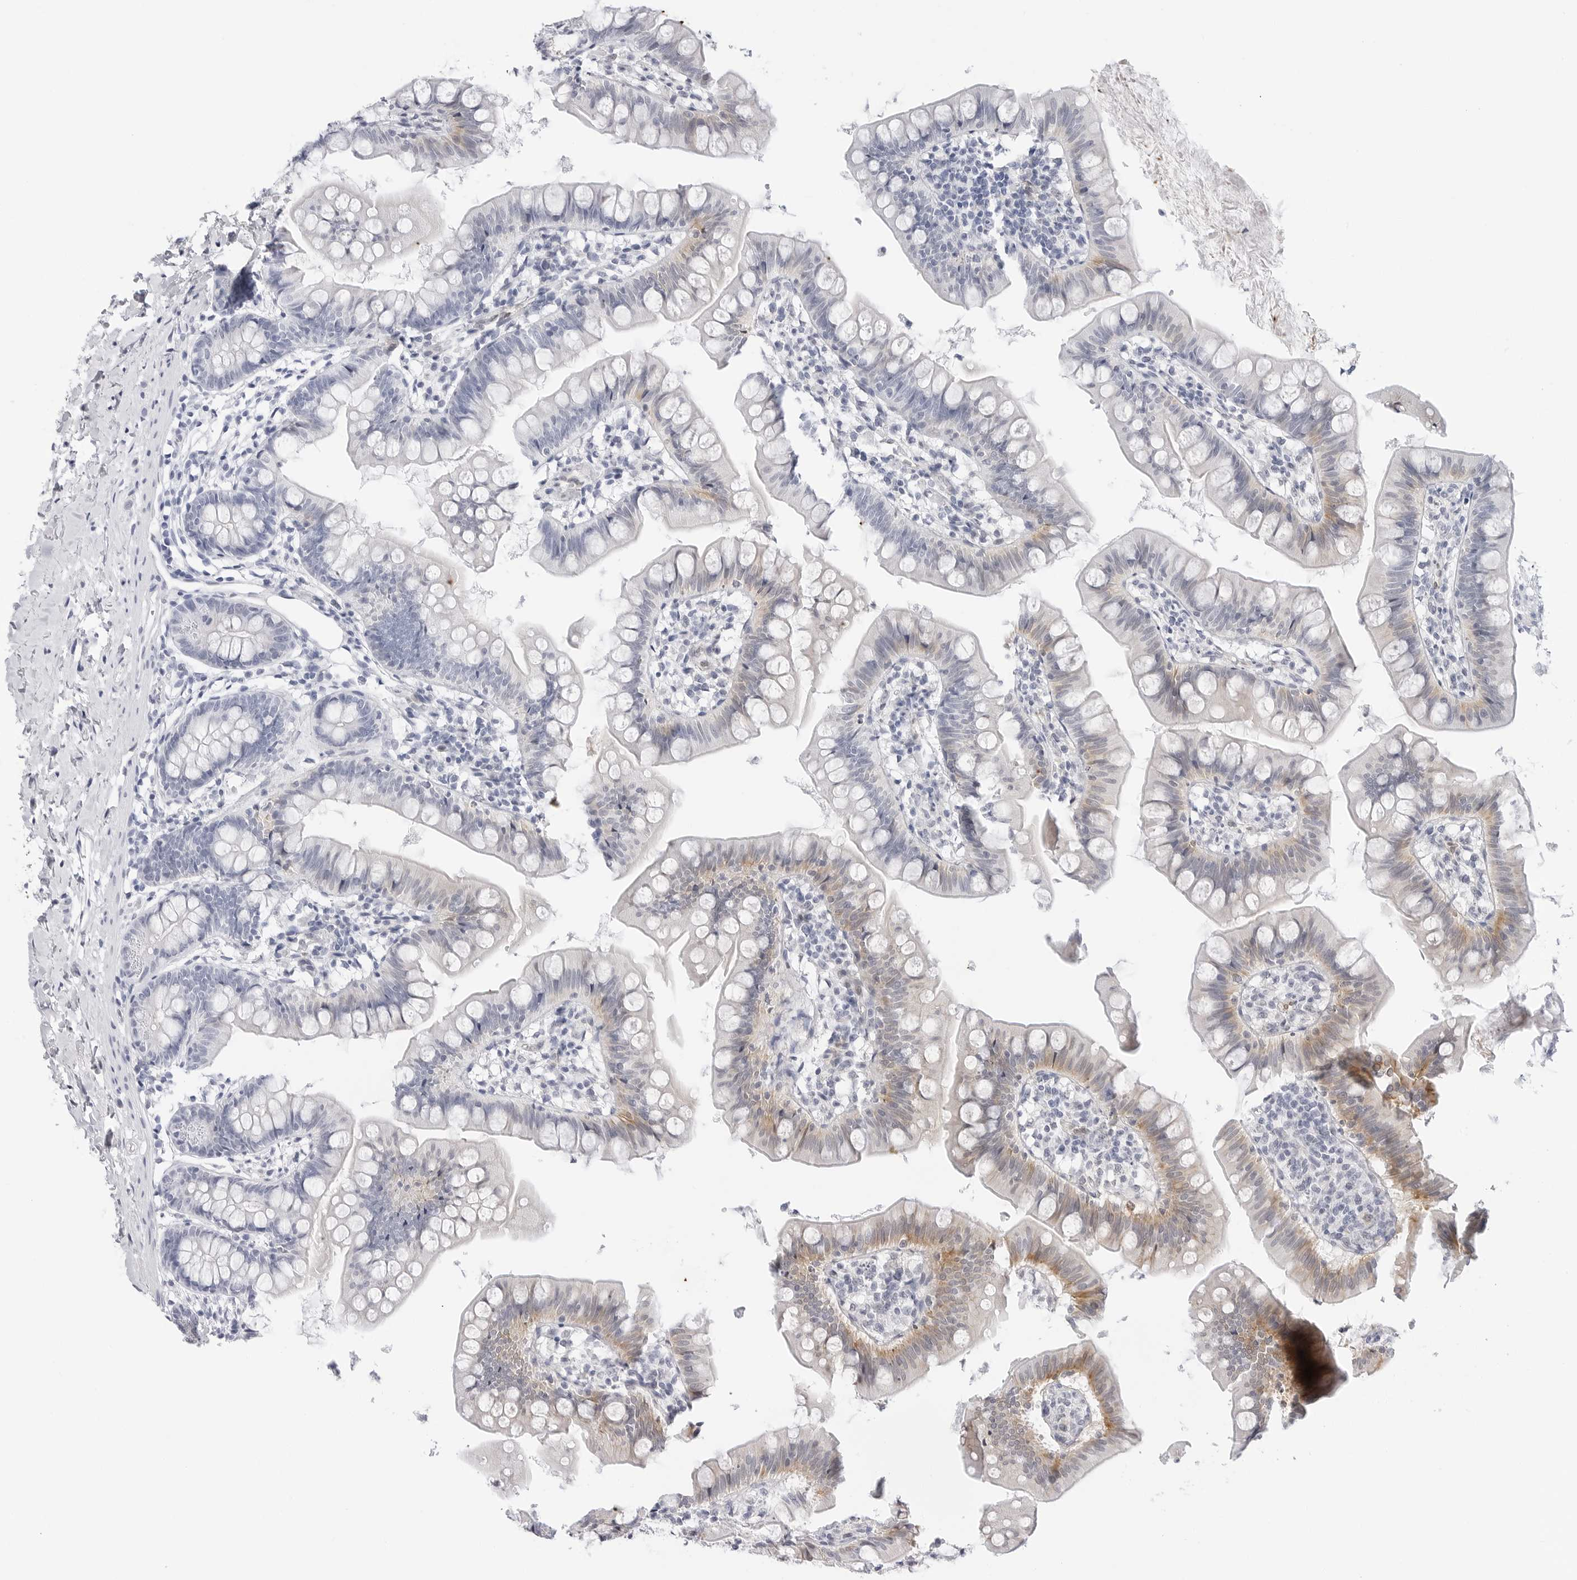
{"staining": {"intensity": "weak", "quantity": "<25%", "location": "cytoplasmic/membranous"}, "tissue": "small intestine", "cell_type": "Glandular cells", "image_type": "normal", "snomed": [{"axis": "morphology", "description": "Normal tissue, NOS"}, {"axis": "topography", "description": "Small intestine"}], "caption": "Immunohistochemical staining of benign small intestine reveals no significant staining in glandular cells. Nuclei are stained in blue.", "gene": "SLC19A1", "patient": {"sex": "male", "age": 7}}